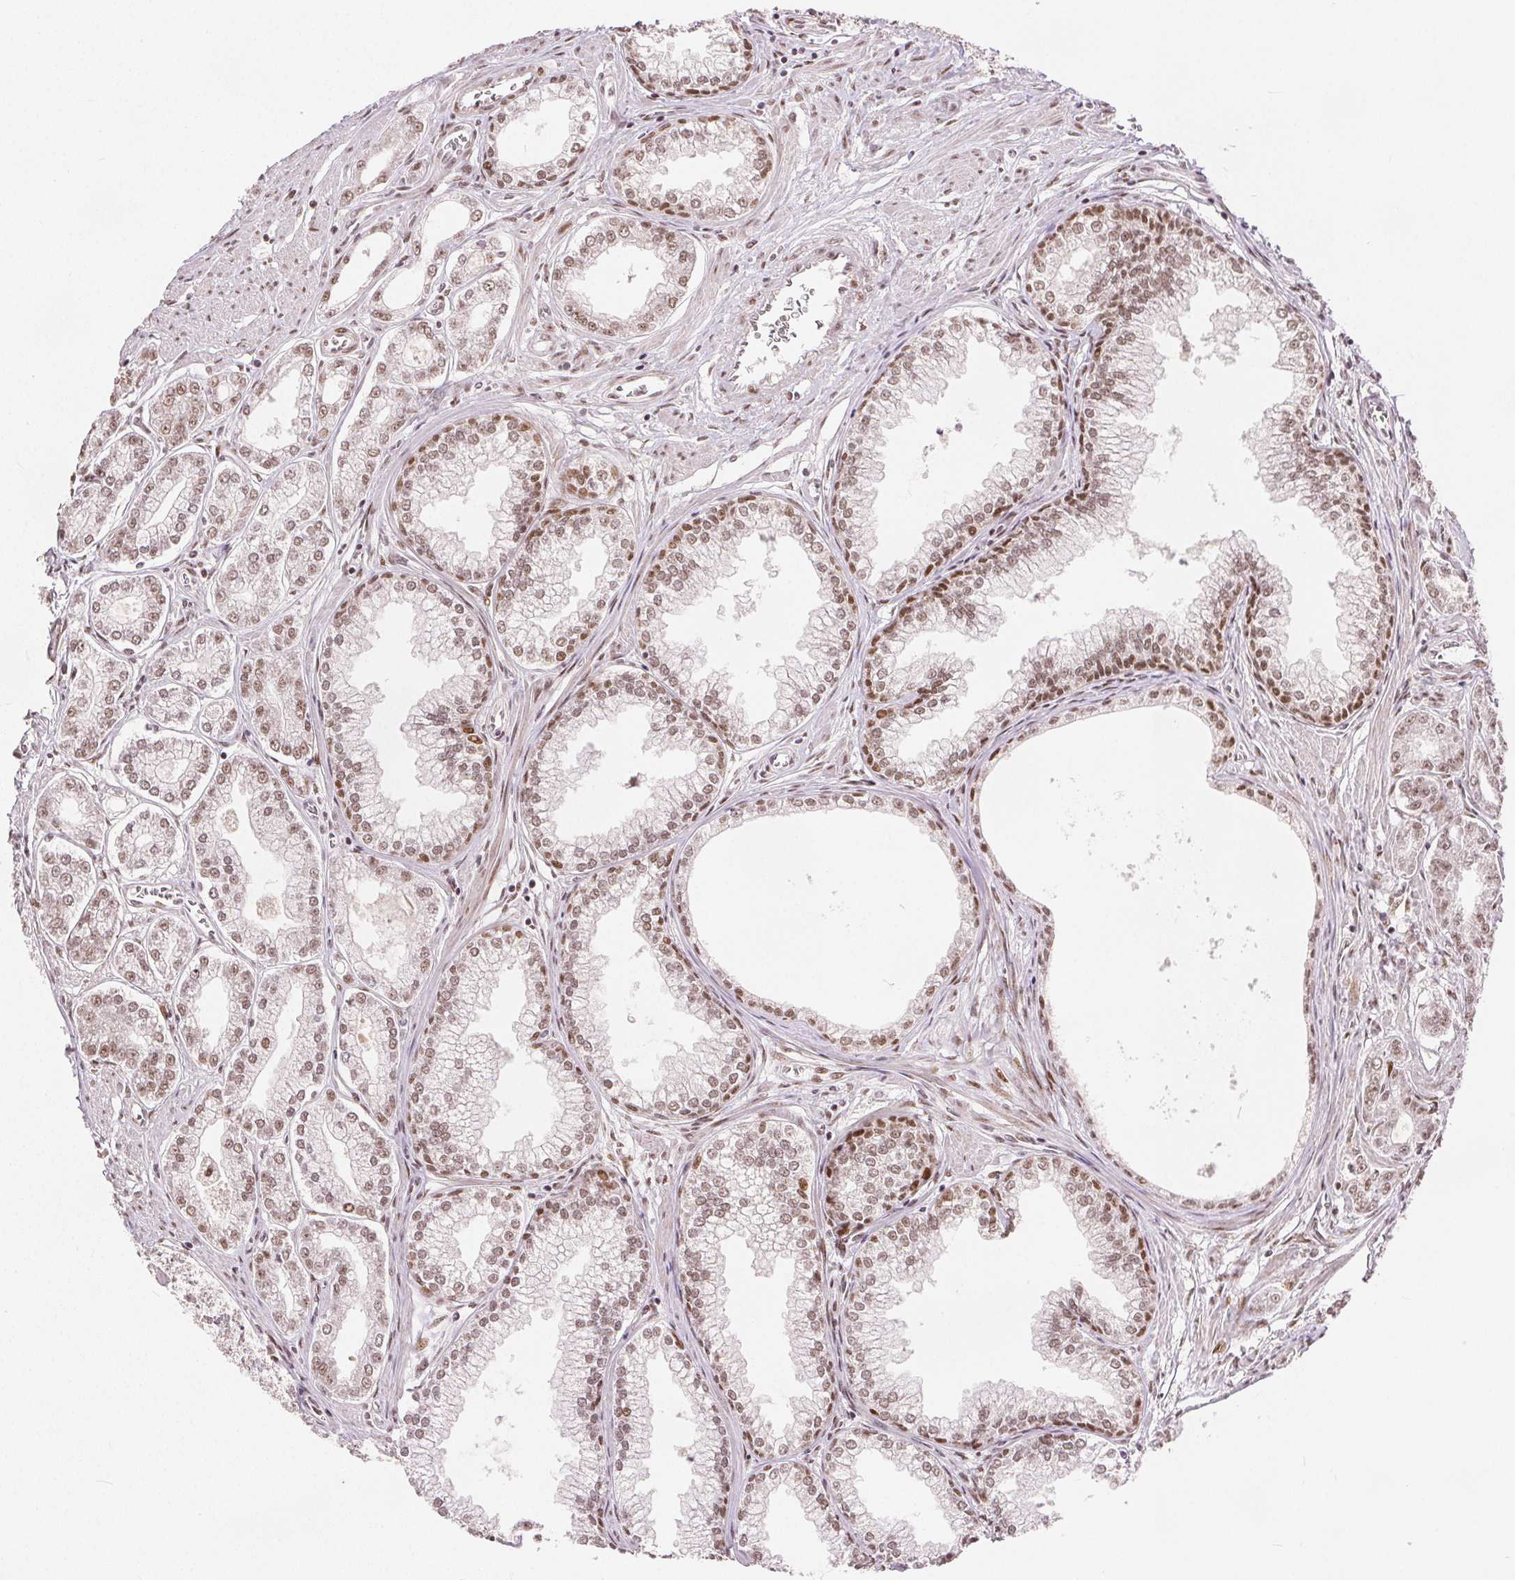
{"staining": {"intensity": "weak", "quantity": ">75%", "location": "nuclear"}, "tissue": "prostate cancer", "cell_type": "Tumor cells", "image_type": "cancer", "snomed": [{"axis": "morphology", "description": "Adenocarcinoma, NOS"}, {"axis": "topography", "description": "Prostate"}], "caption": "Protein expression analysis of human prostate adenocarcinoma reveals weak nuclear positivity in about >75% of tumor cells.", "gene": "ZNF703", "patient": {"sex": "male", "age": 71}}